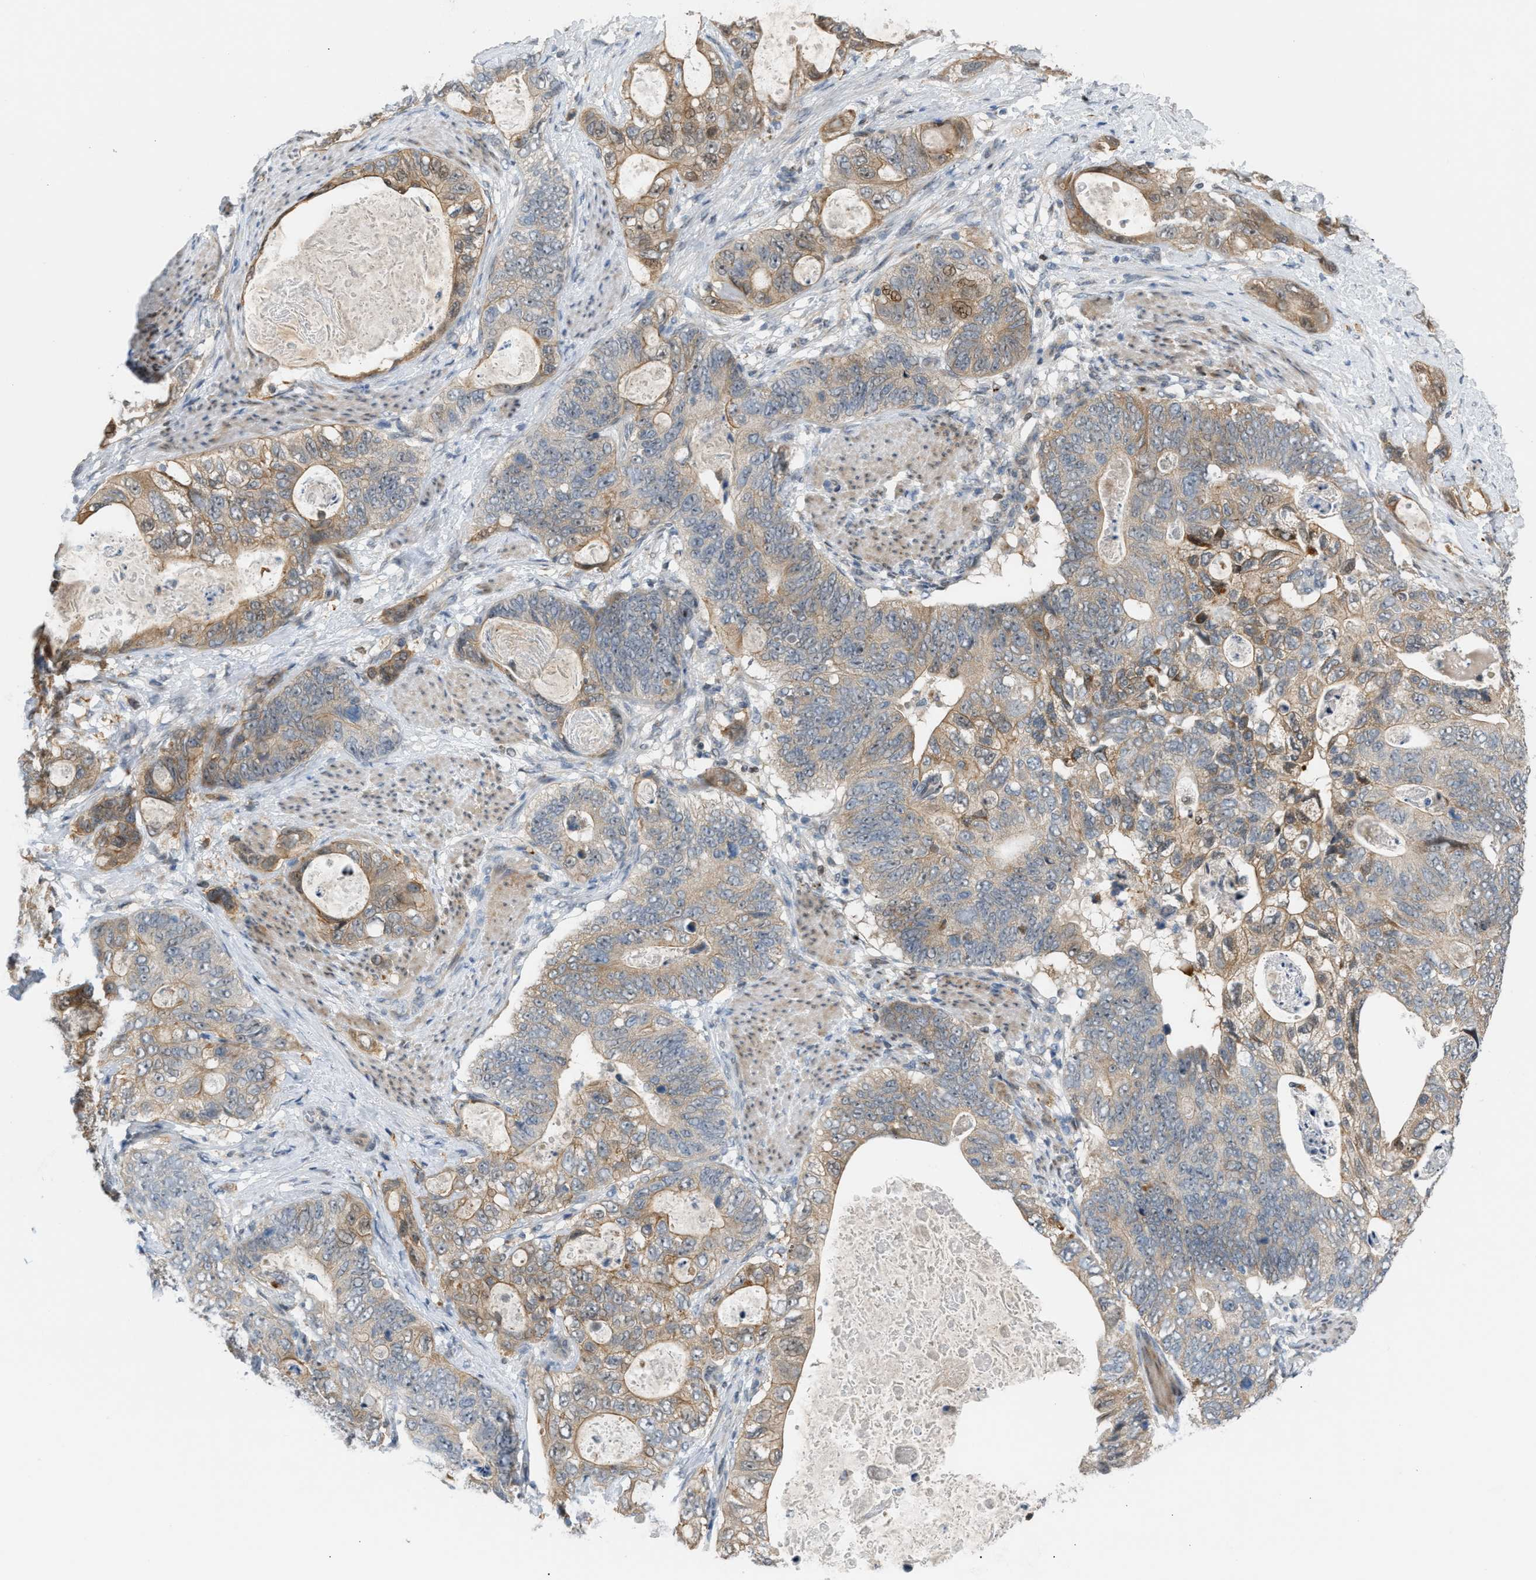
{"staining": {"intensity": "moderate", "quantity": "25%-75%", "location": "cytoplasmic/membranous"}, "tissue": "stomach cancer", "cell_type": "Tumor cells", "image_type": "cancer", "snomed": [{"axis": "morphology", "description": "Normal tissue, NOS"}, {"axis": "morphology", "description": "Adenocarcinoma, NOS"}, {"axis": "topography", "description": "Stomach"}], "caption": "Stomach adenocarcinoma tissue reveals moderate cytoplasmic/membranous positivity in about 25%-75% of tumor cells, visualized by immunohistochemistry.", "gene": "NPS", "patient": {"sex": "female", "age": 89}}